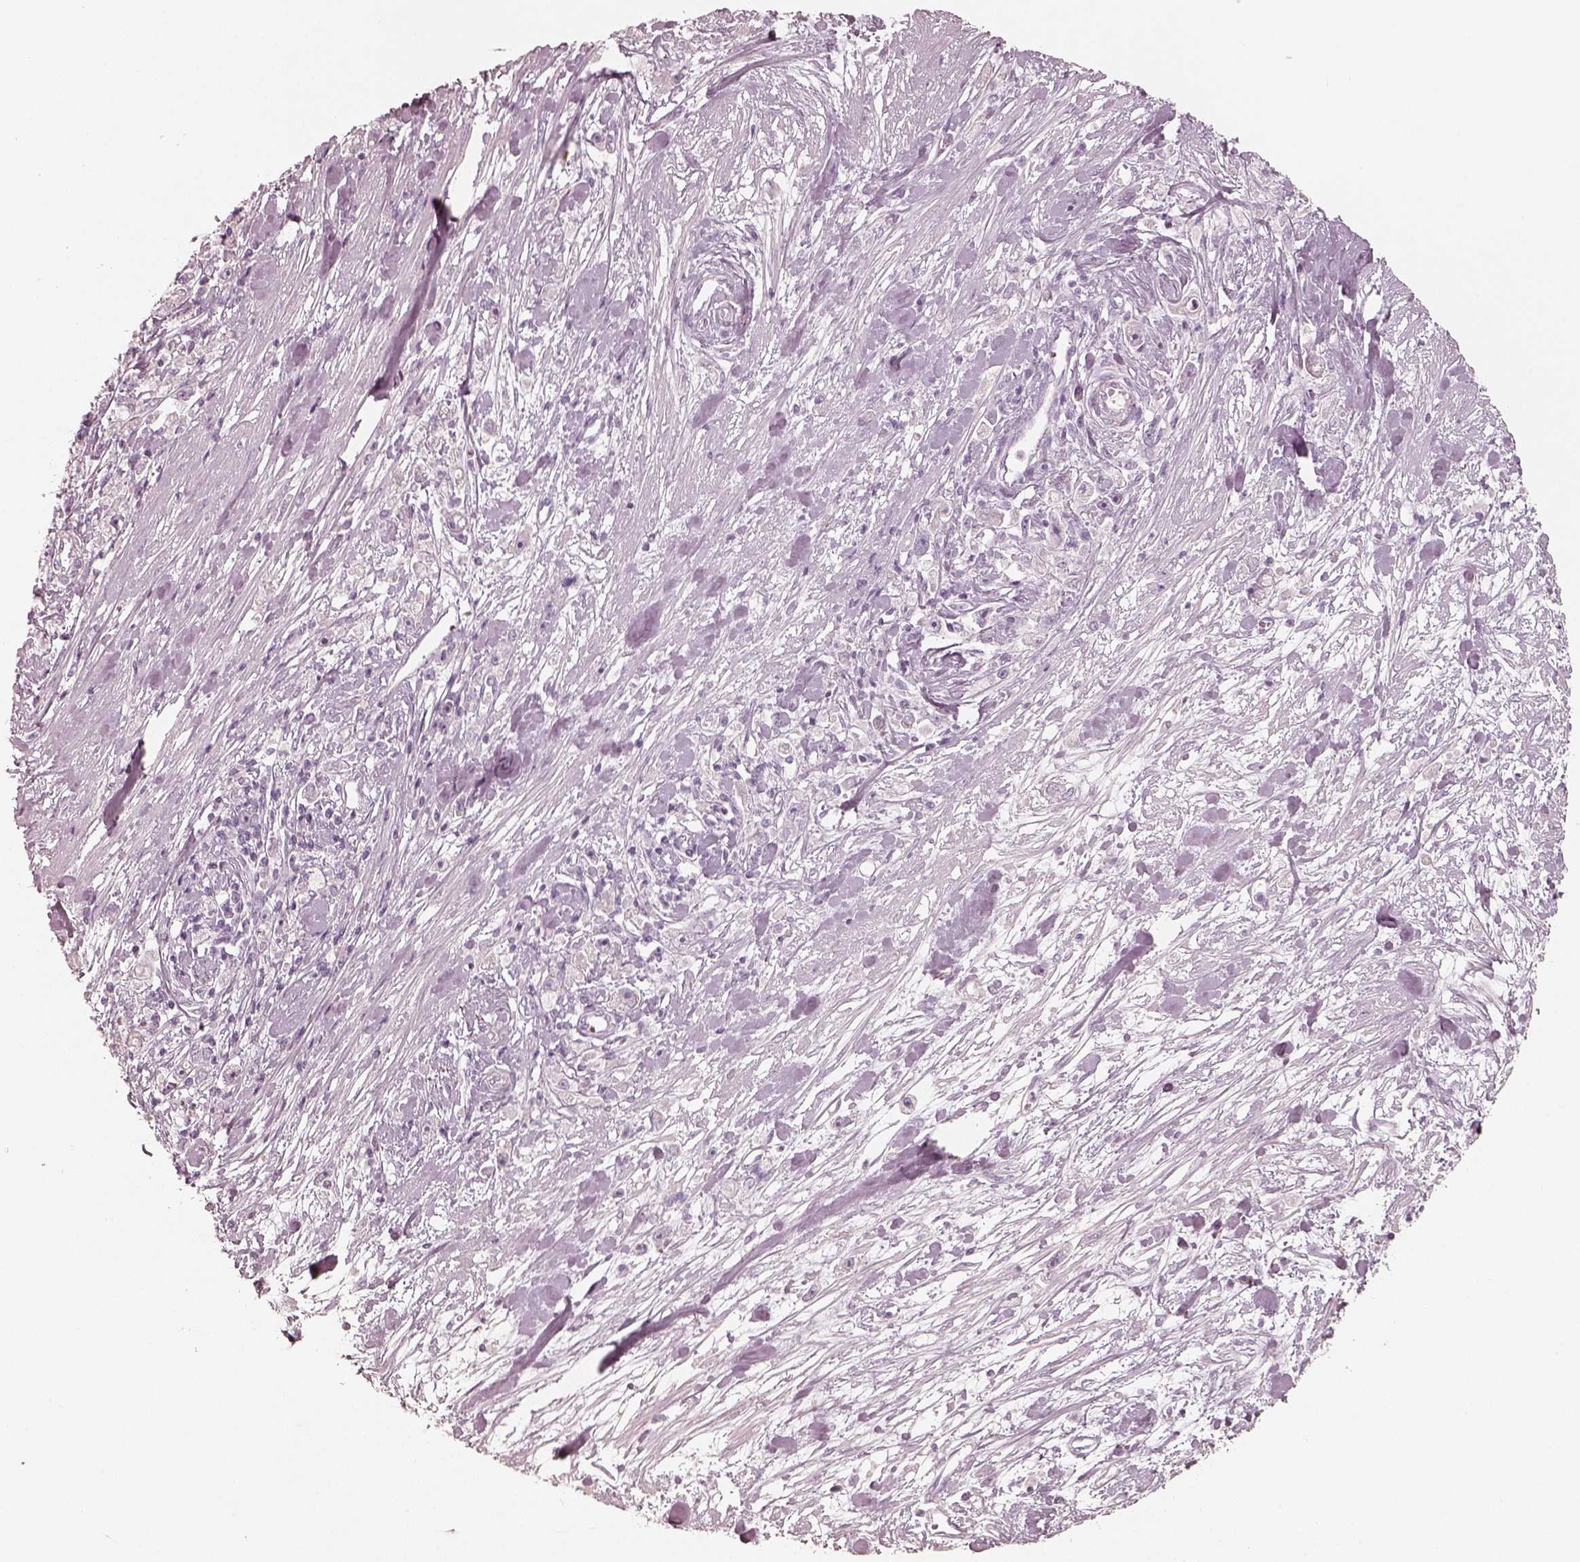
{"staining": {"intensity": "negative", "quantity": "none", "location": "none"}, "tissue": "stomach cancer", "cell_type": "Tumor cells", "image_type": "cancer", "snomed": [{"axis": "morphology", "description": "Adenocarcinoma, NOS"}, {"axis": "topography", "description": "Stomach"}], "caption": "This micrograph is of adenocarcinoma (stomach) stained with immunohistochemistry (IHC) to label a protein in brown with the nuclei are counter-stained blue. There is no positivity in tumor cells.", "gene": "KRT82", "patient": {"sex": "female", "age": 59}}